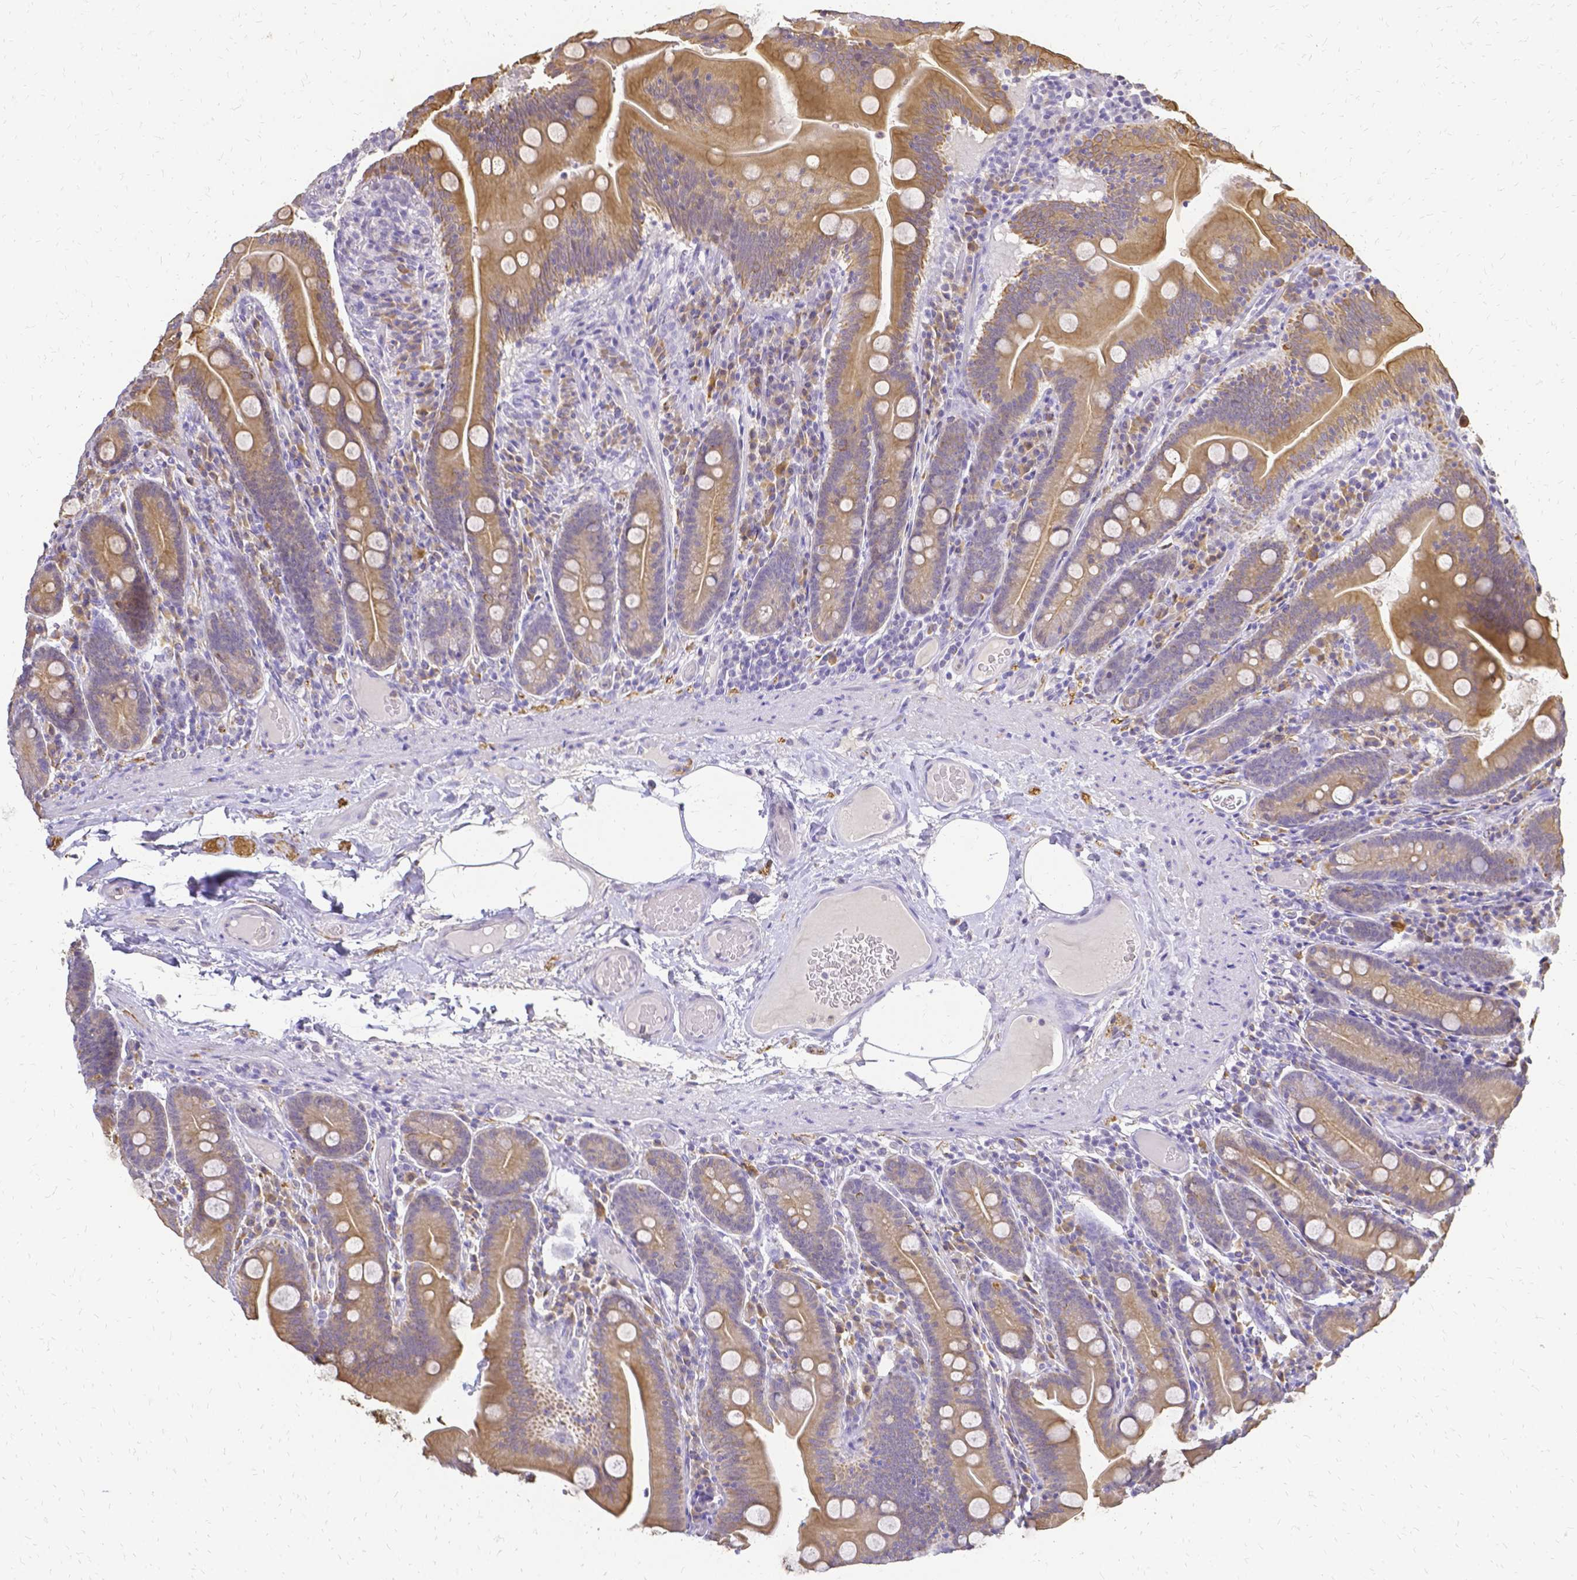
{"staining": {"intensity": "moderate", "quantity": ">75%", "location": "cytoplasmic/membranous"}, "tissue": "small intestine", "cell_type": "Glandular cells", "image_type": "normal", "snomed": [{"axis": "morphology", "description": "Normal tissue, NOS"}, {"axis": "topography", "description": "Small intestine"}], "caption": "This histopathology image demonstrates immunohistochemistry staining of normal small intestine, with medium moderate cytoplasmic/membranous positivity in approximately >75% of glandular cells.", "gene": "CIB1", "patient": {"sex": "male", "age": 37}}